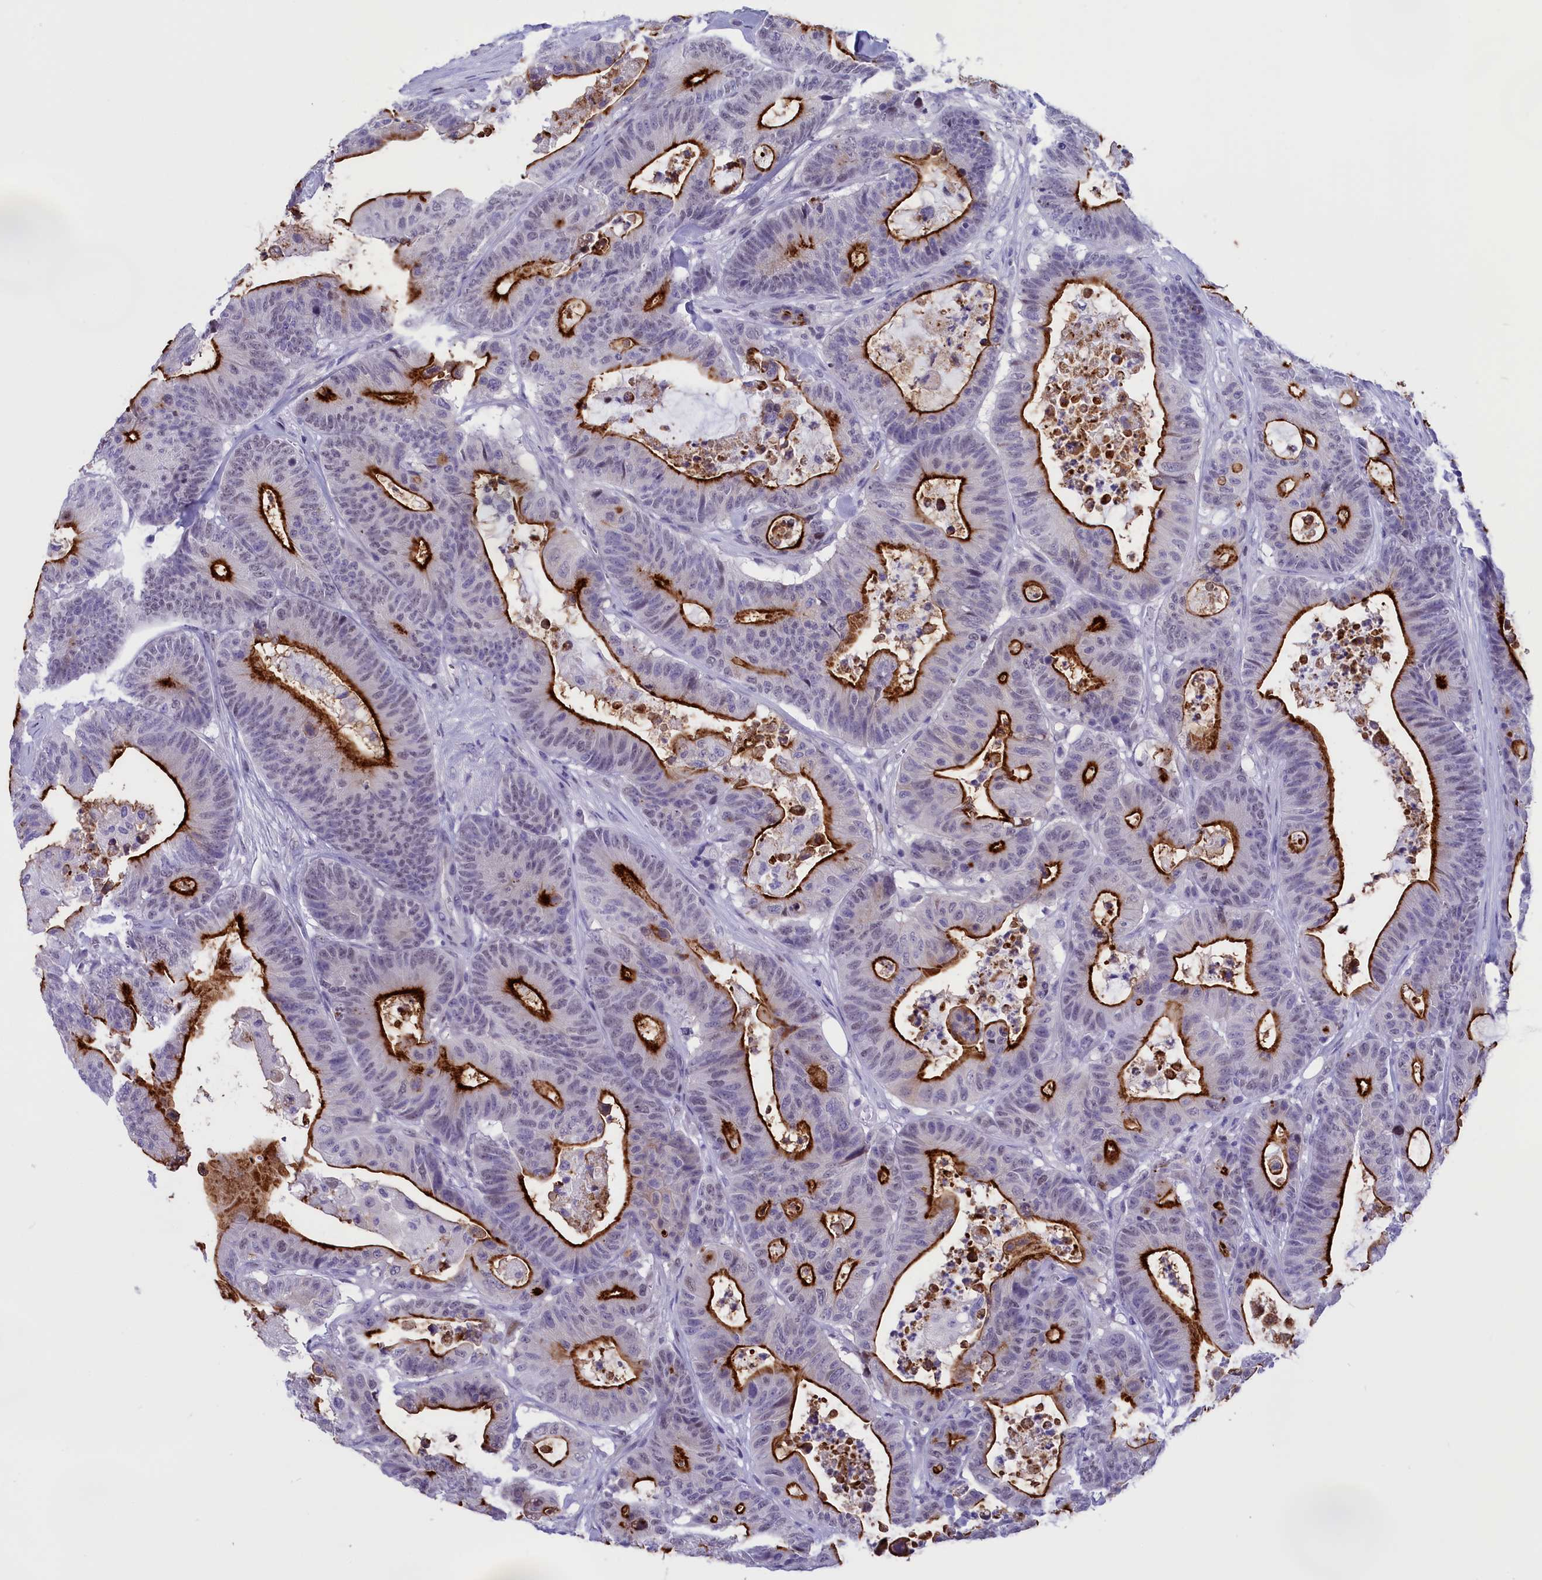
{"staining": {"intensity": "strong", "quantity": "25%-75%", "location": "cytoplasmic/membranous"}, "tissue": "colorectal cancer", "cell_type": "Tumor cells", "image_type": "cancer", "snomed": [{"axis": "morphology", "description": "Adenocarcinoma, NOS"}, {"axis": "topography", "description": "Colon"}], "caption": "There is high levels of strong cytoplasmic/membranous staining in tumor cells of adenocarcinoma (colorectal), as demonstrated by immunohistochemical staining (brown color).", "gene": "SPIRE2", "patient": {"sex": "female", "age": 84}}